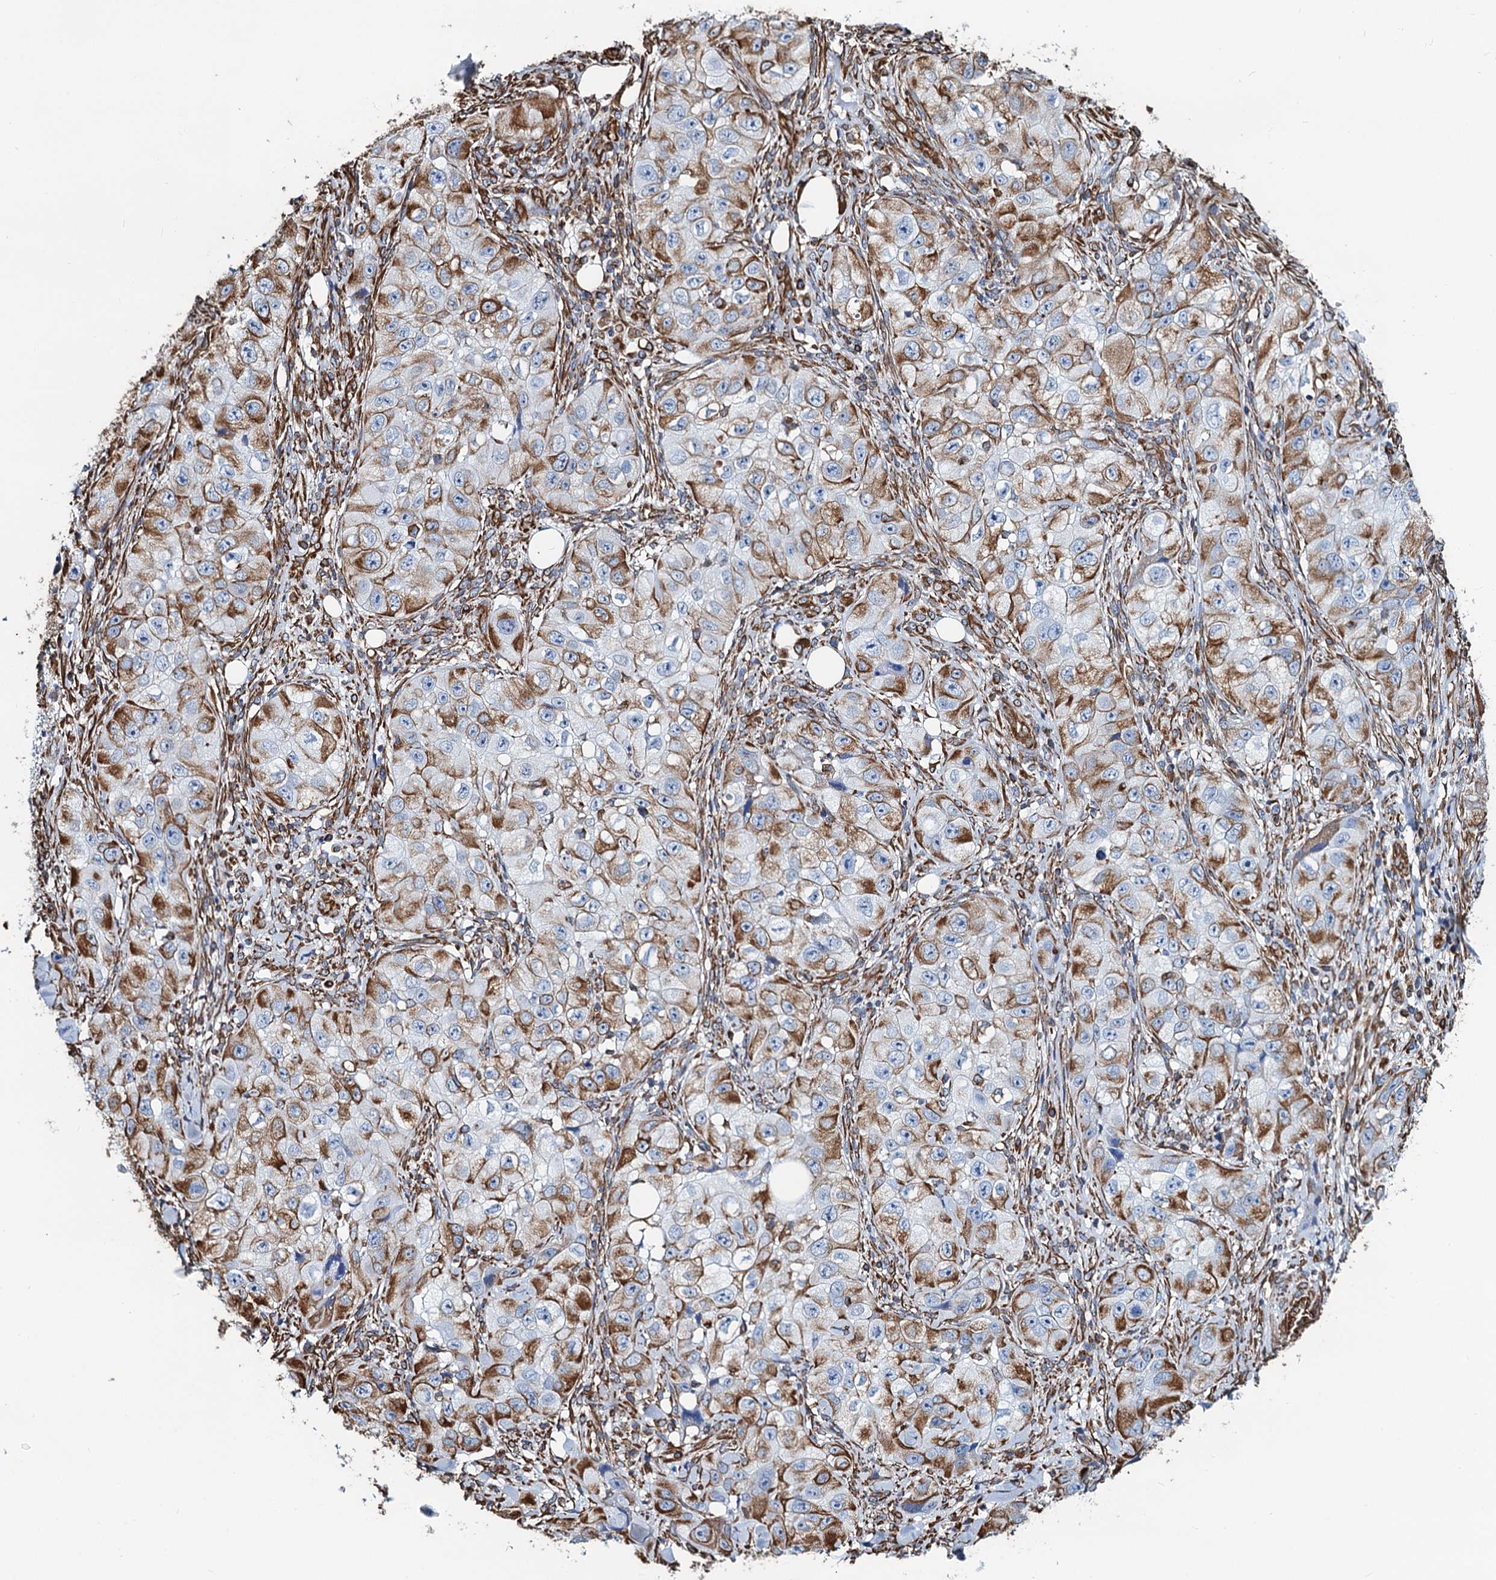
{"staining": {"intensity": "strong", "quantity": "25%-75%", "location": "cytoplasmic/membranous"}, "tissue": "skin cancer", "cell_type": "Tumor cells", "image_type": "cancer", "snomed": [{"axis": "morphology", "description": "Squamous cell carcinoma, NOS"}, {"axis": "topography", "description": "Skin"}, {"axis": "topography", "description": "Subcutis"}], "caption": "DAB immunohistochemical staining of human skin squamous cell carcinoma reveals strong cytoplasmic/membranous protein staining in about 25%-75% of tumor cells.", "gene": "PGM2", "patient": {"sex": "male", "age": 73}}